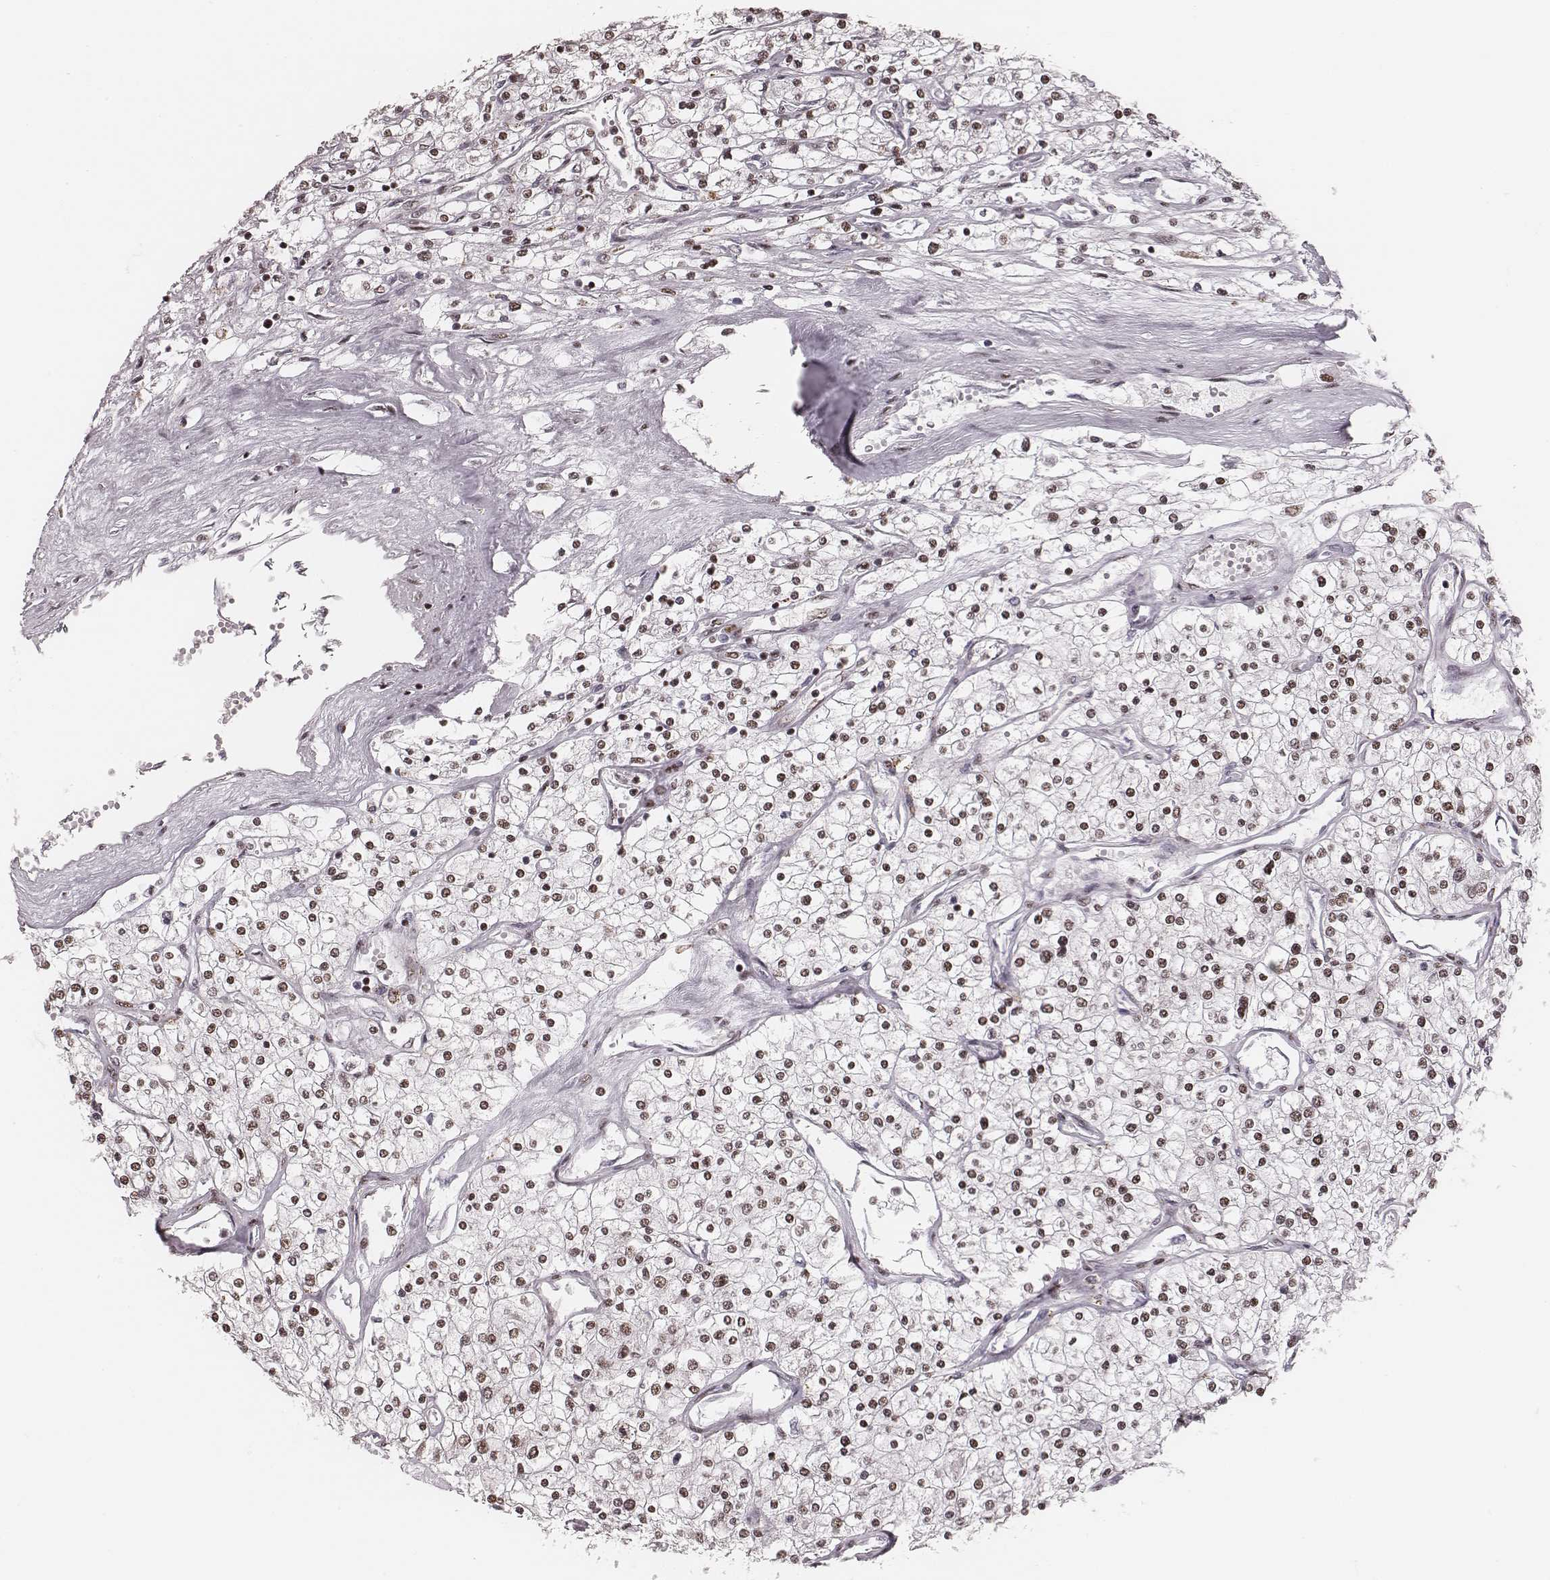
{"staining": {"intensity": "strong", "quantity": ">75%", "location": "nuclear"}, "tissue": "renal cancer", "cell_type": "Tumor cells", "image_type": "cancer", "snomed": [{"axis": "morphology", "description": "Adenocarcinoma, NOS"}, {"axis": "topography", "description": "Kidney"}], "caption": "Human adenocarcinoma (renal) stained for a protein (brown) exhibits strong nuclear positive expression in about >75% of tumor cells.", "gene": "LUC7L", "patient": {"sex": "male", "age": 80}}